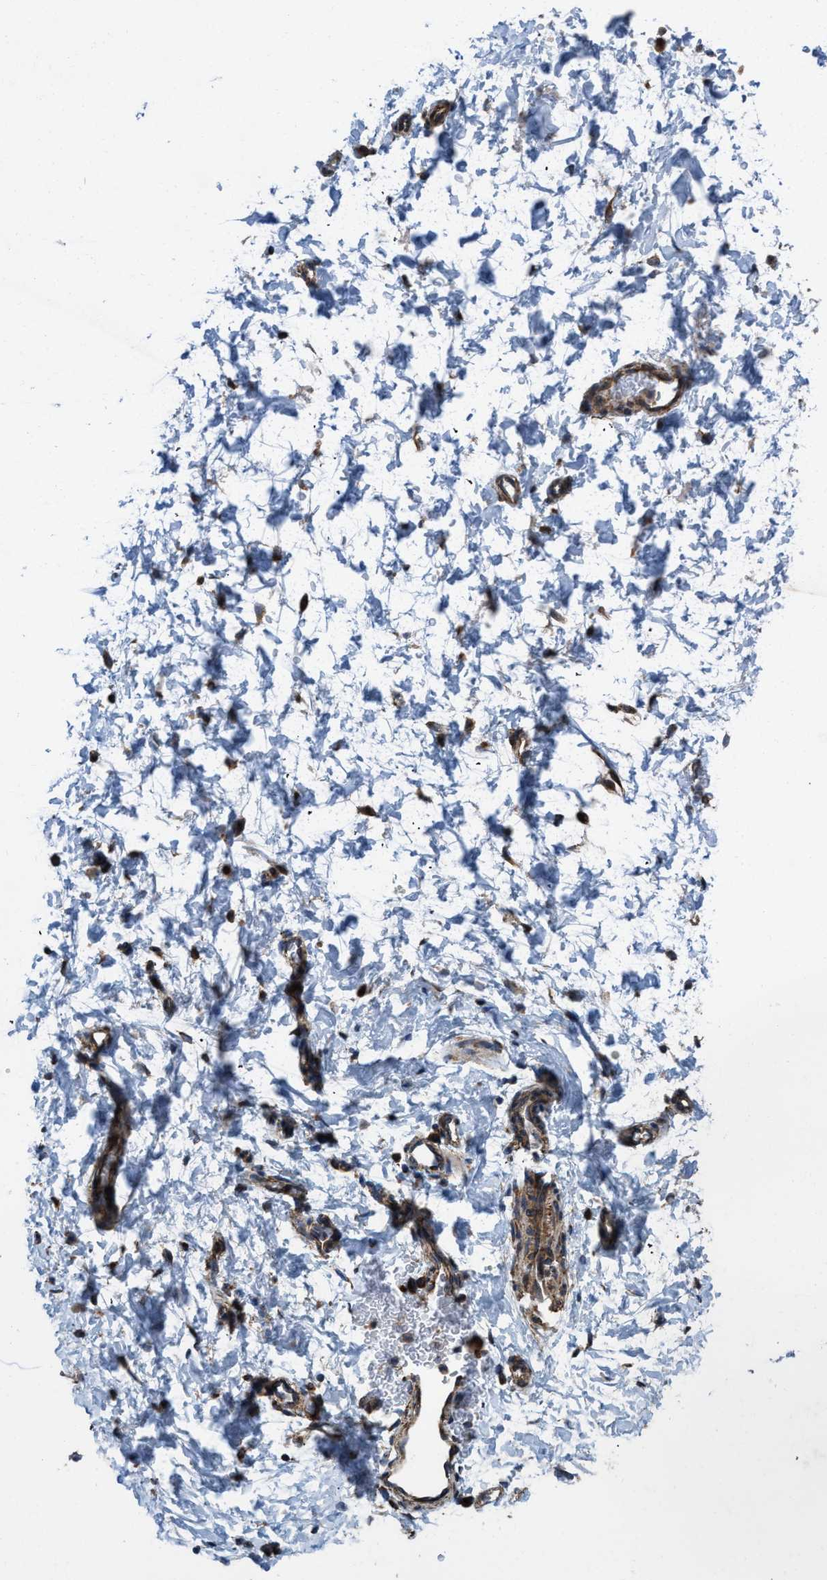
{"staining": {"intensity": "weak", "quantity": "25%-75%", "location": "cytoplasmic/membranous"}, "tissue": "adipose tissue", "cell_type": "Adipocytes", "image_type": "normal", "snomed": [{"axis": "morphology", "description": "Normal tissue, NOS"}, {"axis": "topography", "description": "Cartilage tissue"}, {"axis": "topography", "description": "Bronchus"}], "caption": "A histopathology image of human adipose tissue stained for a protein shows weak cytoplasmic/membranous brown staining in adipocytes. Nuclei are stained in blue.", "gene": "PER3", "patient": {"sex": "female", "age": 53}}